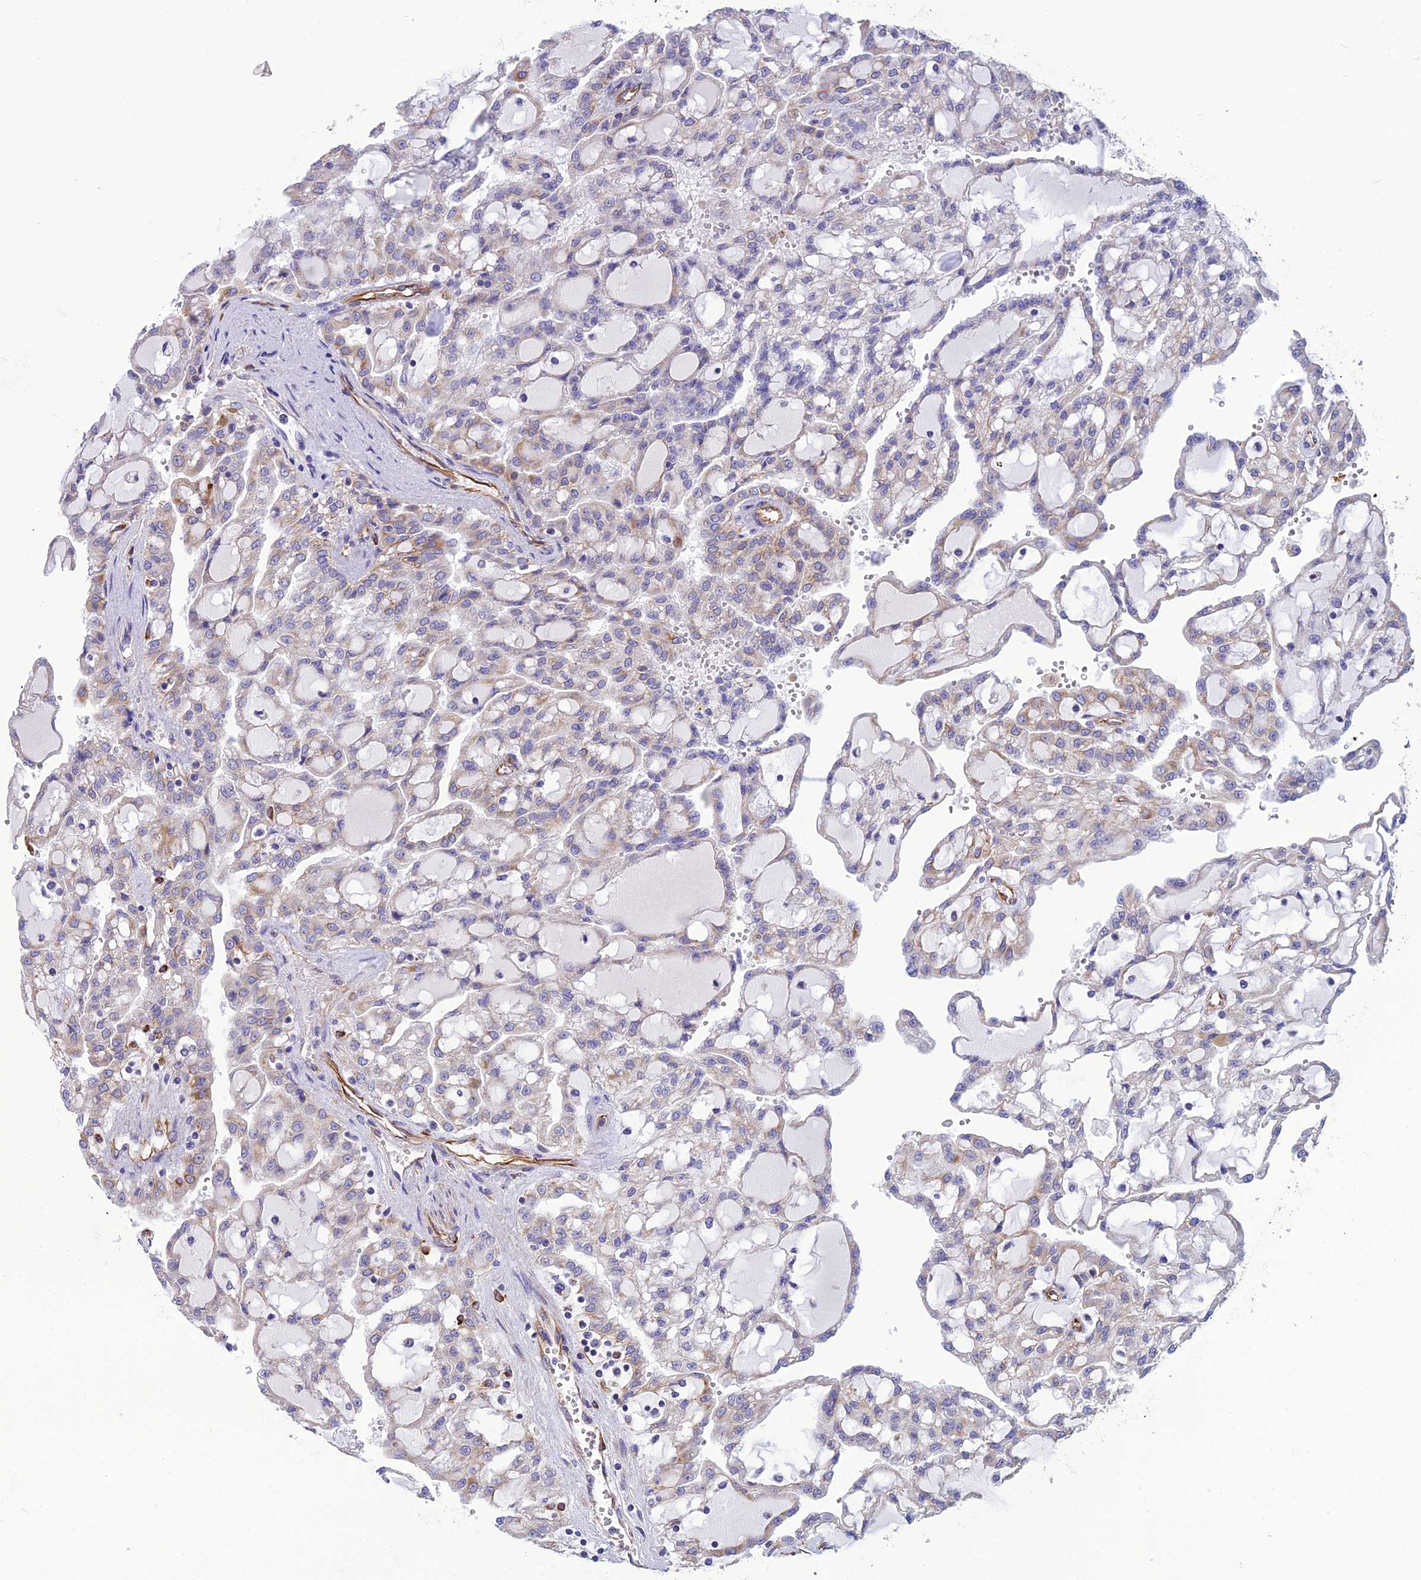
{"staining": {"intensity": "negative", "quantity": "none", "location": "none"}, "tissue": "renal cancer", "cell_type": "Tumor cells", "image_type": "cancer", "snomed": [{"axis": "morphology", "description": "Adenocarcinoma, NOS"}, {"axis": "topography", "description": "Kidney"}], "caption": "Immunohistochemistry (IHC) of adenocarcinoma (renal) exhibits no staining in tumor cells.", "gene": "FBXL20", "patient": {"sex": "male", "age": 63}}